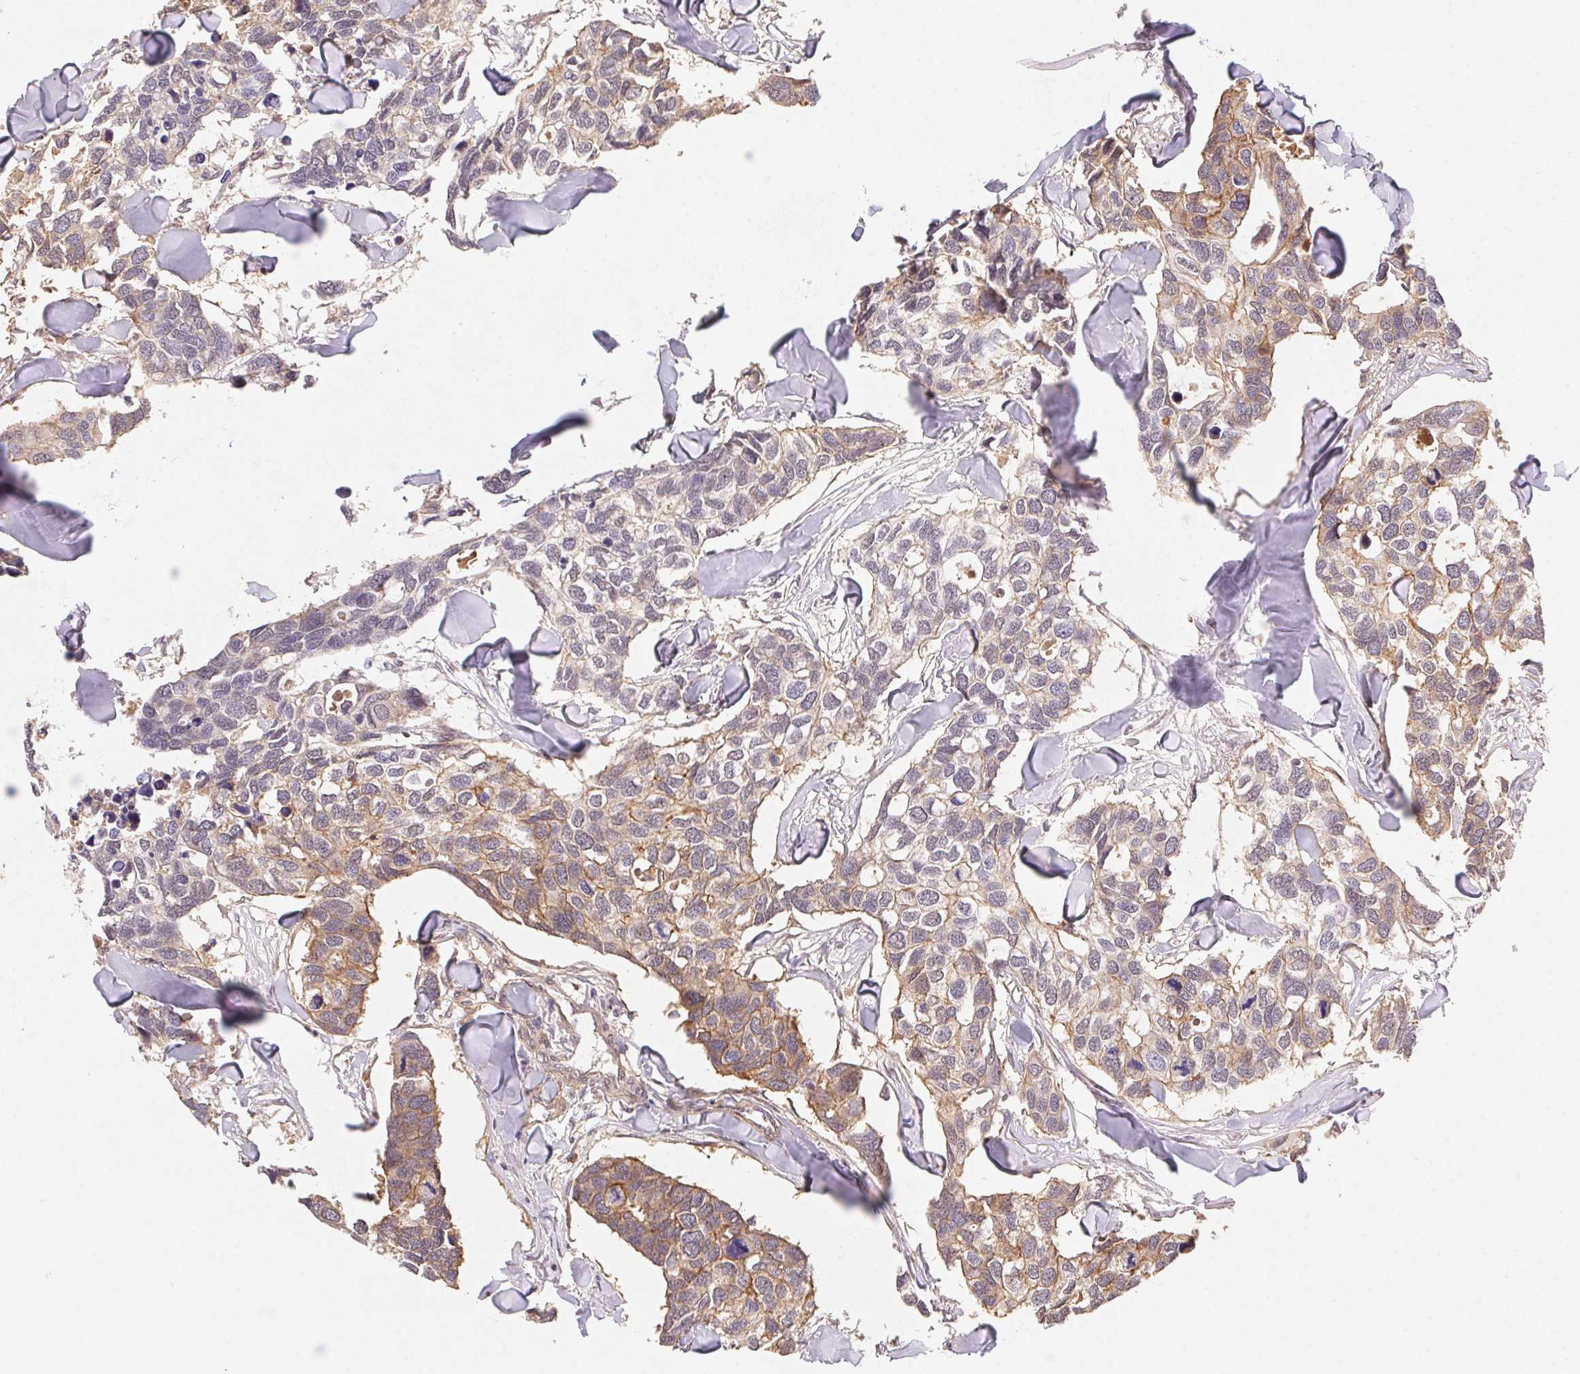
{"staining": {"intensity": "weak", "quantity": ">75%", "location": "cytoplasmic/membranous"}, "tissue": "breast cancer", "cell_type": "Tumor cells", "image_type": "cancer", "snomed": [{"axis": "morphology", "description": "Duct carcinoma"}, {"axis": "topography", "description": "Breast"}], "caption": "IHC (DAB) staining of human breast cancer exhibits weak cytoplasmic/membranous protein staining in approximately >75% of tumor cells. (Stains: DAB (3,3'-diaminobenzidine) in brown, nuclei in blue, Microscopy: brightfield microscopy at high magnification).", "gene": "SLC52A2", "patient": {"sex": "female", "age": 83}}